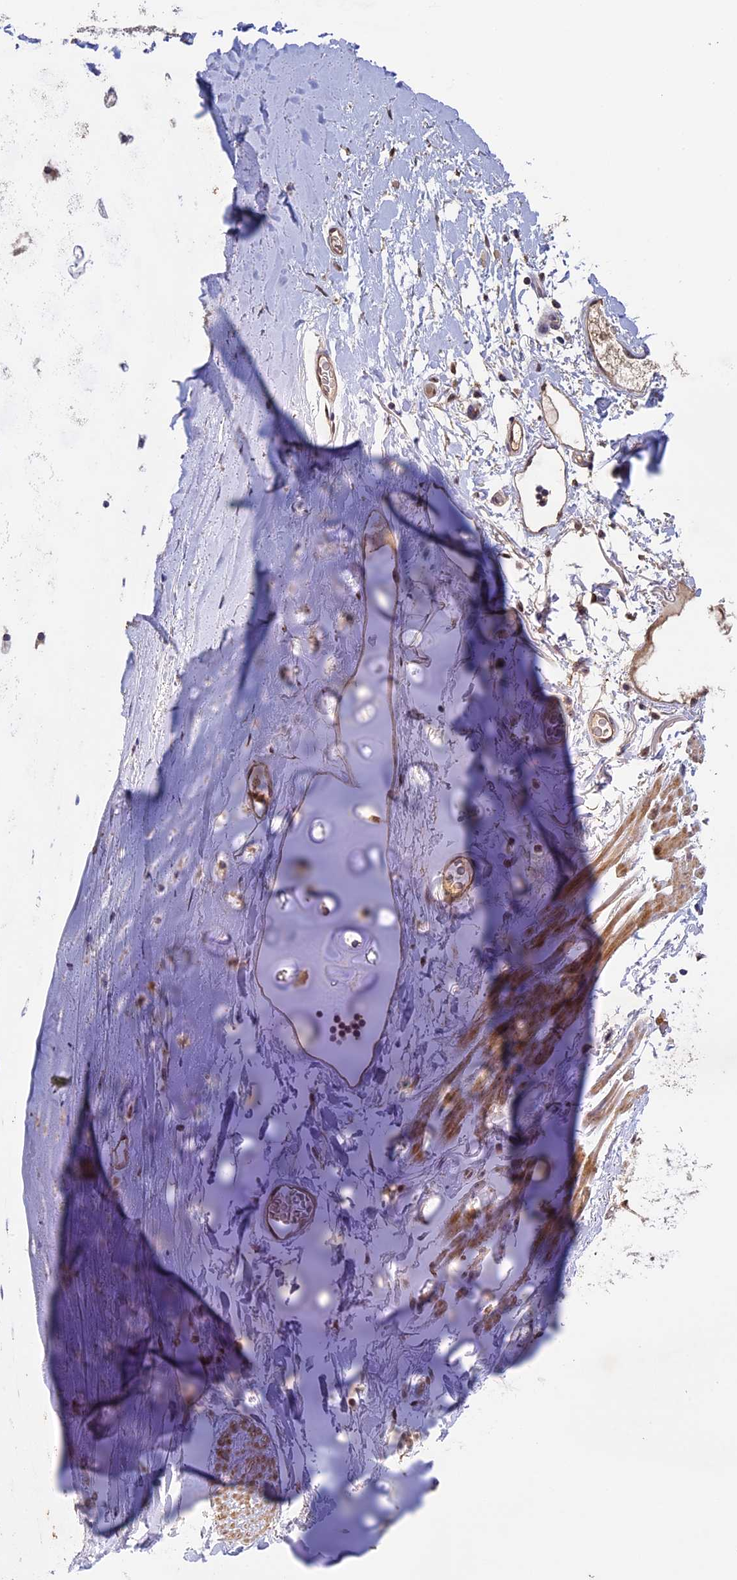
{"staining": {"intensity": "negative", "quantity": "none", "location": "none"}, "tissue": "adipose tissue", "cell_type": "Adipocytes", "image_type": "normal", "snomed": [{"axis": "morphology", "description": "Normal tissue, NOS"}, {"axis": "topography", "description": "Lymph node"}, {"axis": "topography", "description": "Bronchus"}], "caption": "Immunohistochemistry histopathology image of normal adipose tissue: human adipose tissue stained with DAB reveals no significant protein positivity in adipocytes. Nuclei are stained in blue.", "gene": "FAM98C", "patient": {"sex": "male", "age": 63}}